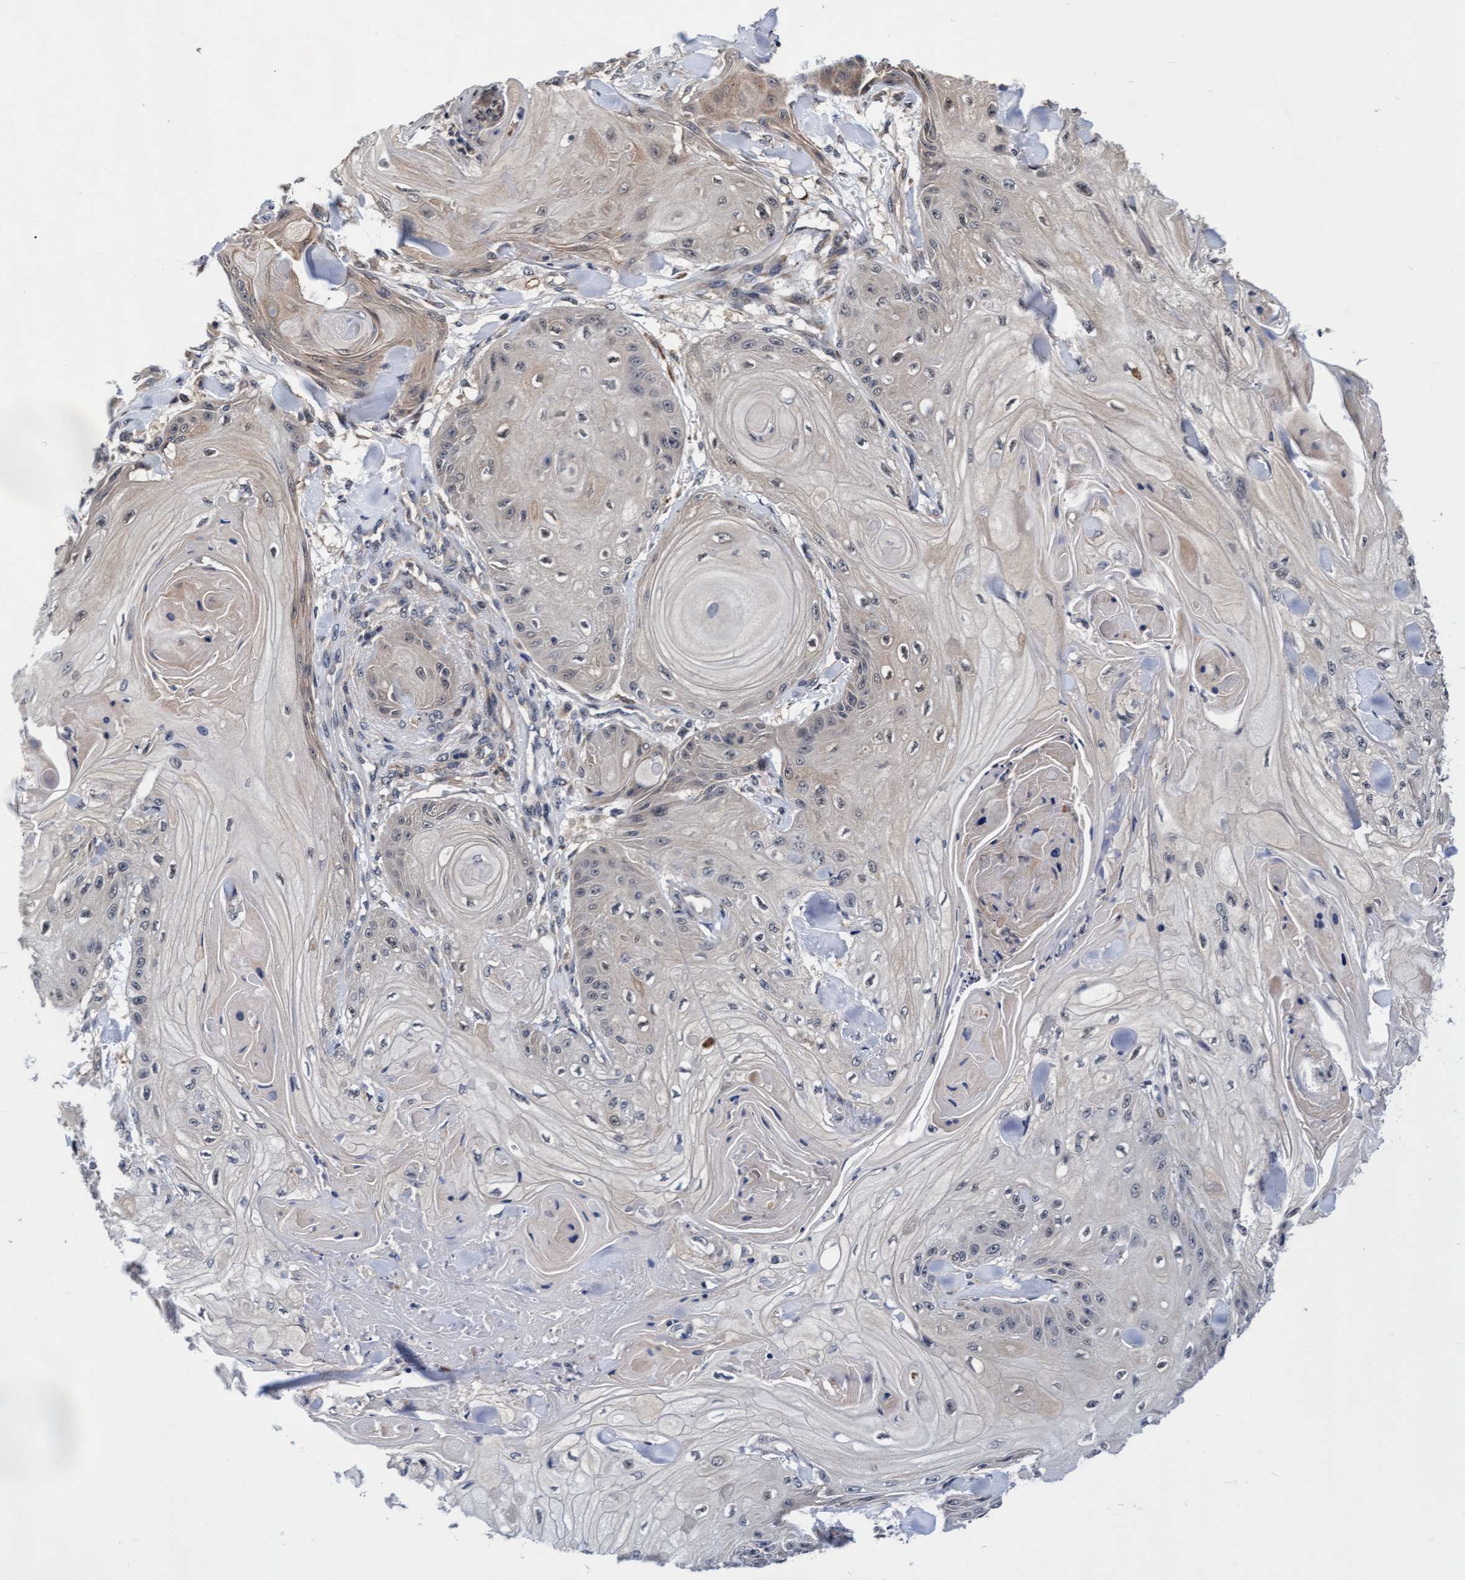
{"staining": {"intensity": "weak", "quantity": "25%-75%", "location": "cytoplasmic/membranous"}, "tissue": "skin cancer", "cell_type": "Tumor cells", "image_type": "cancer", "snomed": [{"axis": "morphology", "description": "Squamous cell carcinoma, NOS"}, {"axis": "topography", "description": "Skin"}], "caption": "IHC (DAB (3,3'-diaminobenzidine)) staining of skin squamous cell carcinoma exhibits weak cytoplasmic/membranous protein expression in approximately 25%-75% of tumor cells.", "gene": "EFCAB13", "patient": {"sex": "male", "age": 74}}